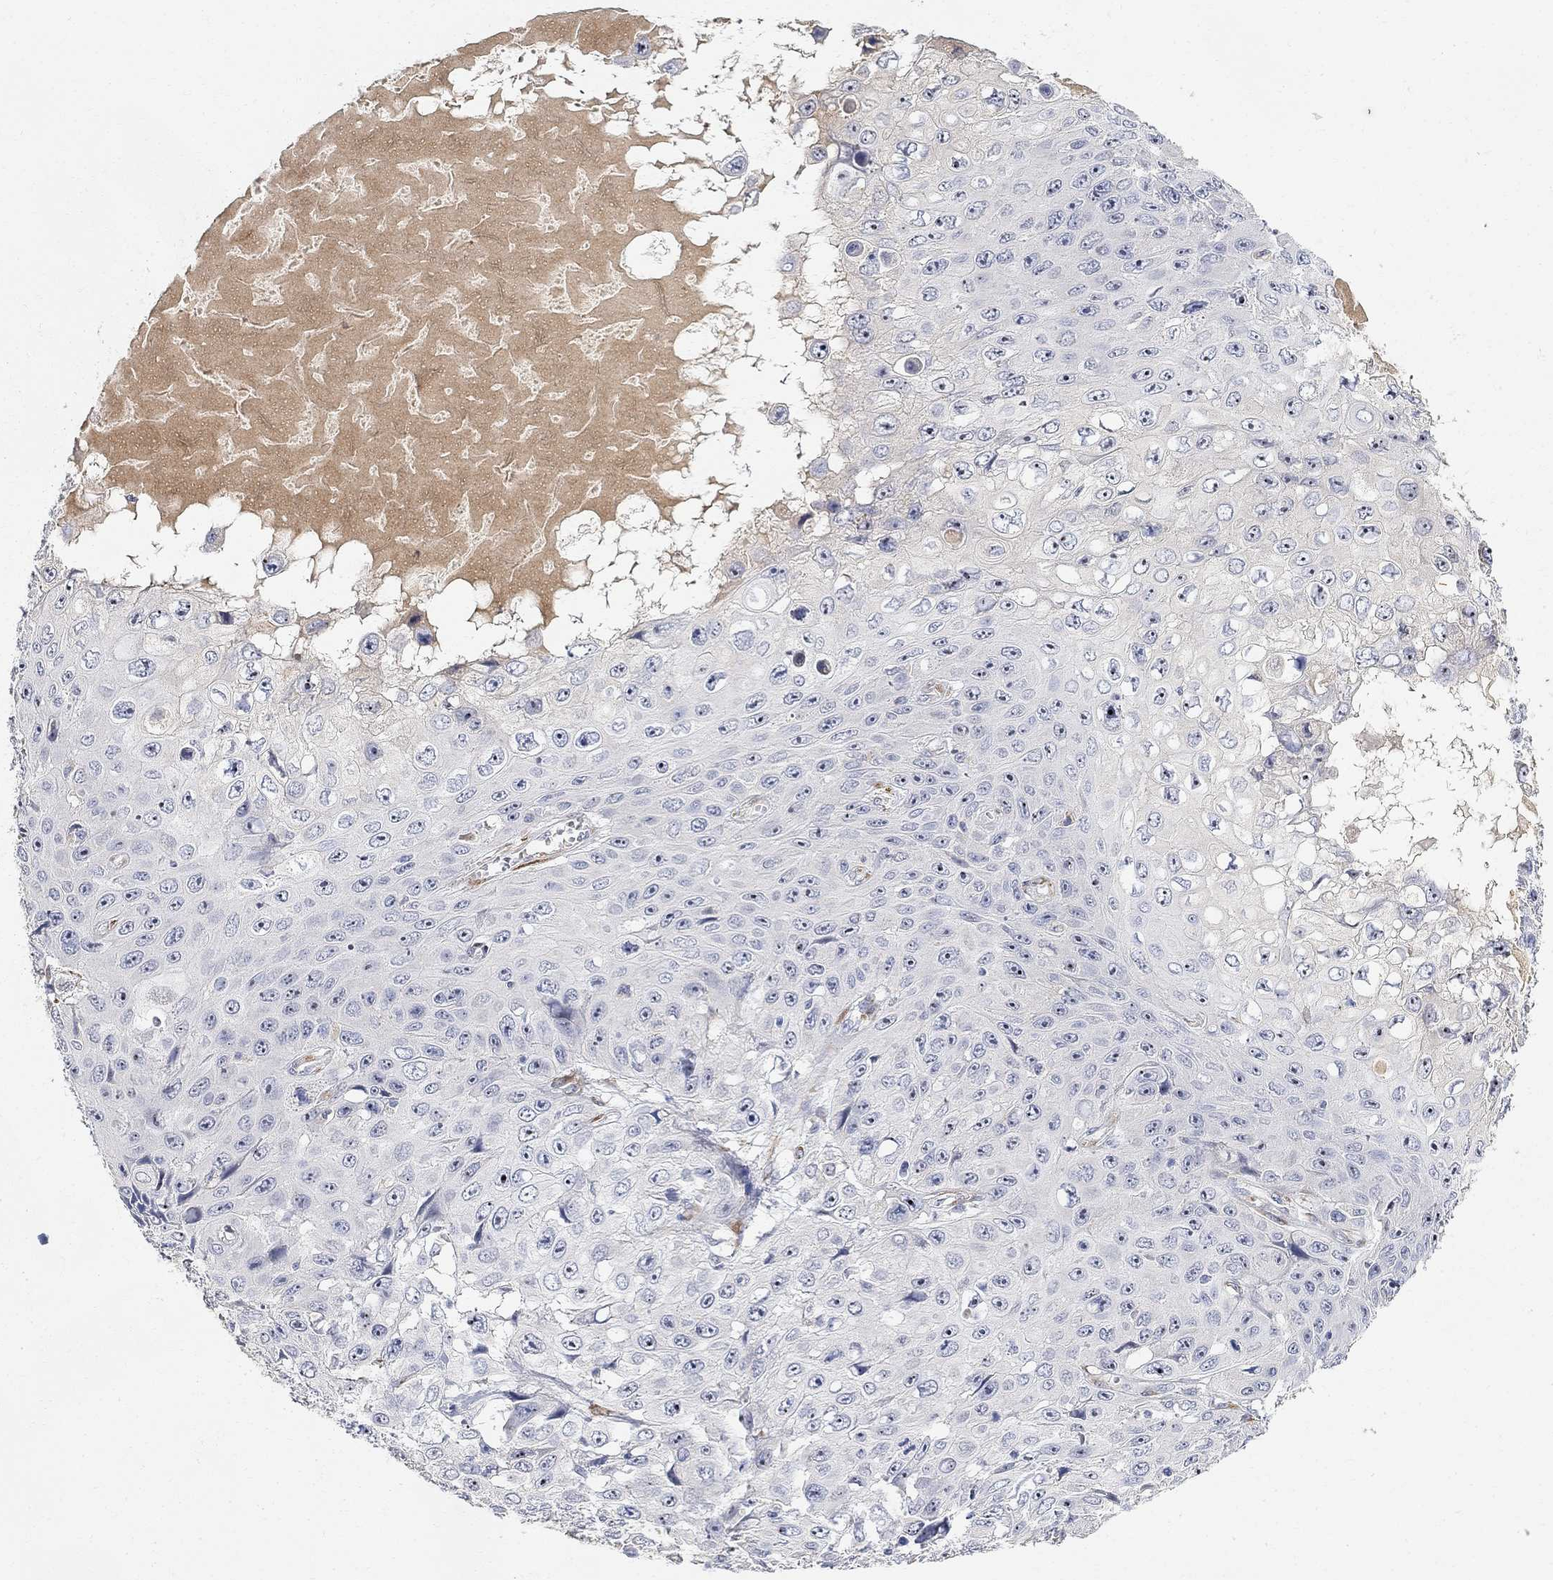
{"staining": {"intensity": "negative", "quantity": "none", "location": "none"}, "tissue": "skin cancer", "cell_type": "Tumor cells", "image_type": "cancer", "snomed": [{"axis": "morphology", "description": "Squamous cell carcinoma, NOS"}, {"axis": "topography", "description": "Skin"}], "caption": "This is an IHC histopathology image of human skin cancer (squamous cell carcinoma). There is no expression in tumor cells.", "gene": "FNDC5", "patient": {"sex": "male", "age": 82}}